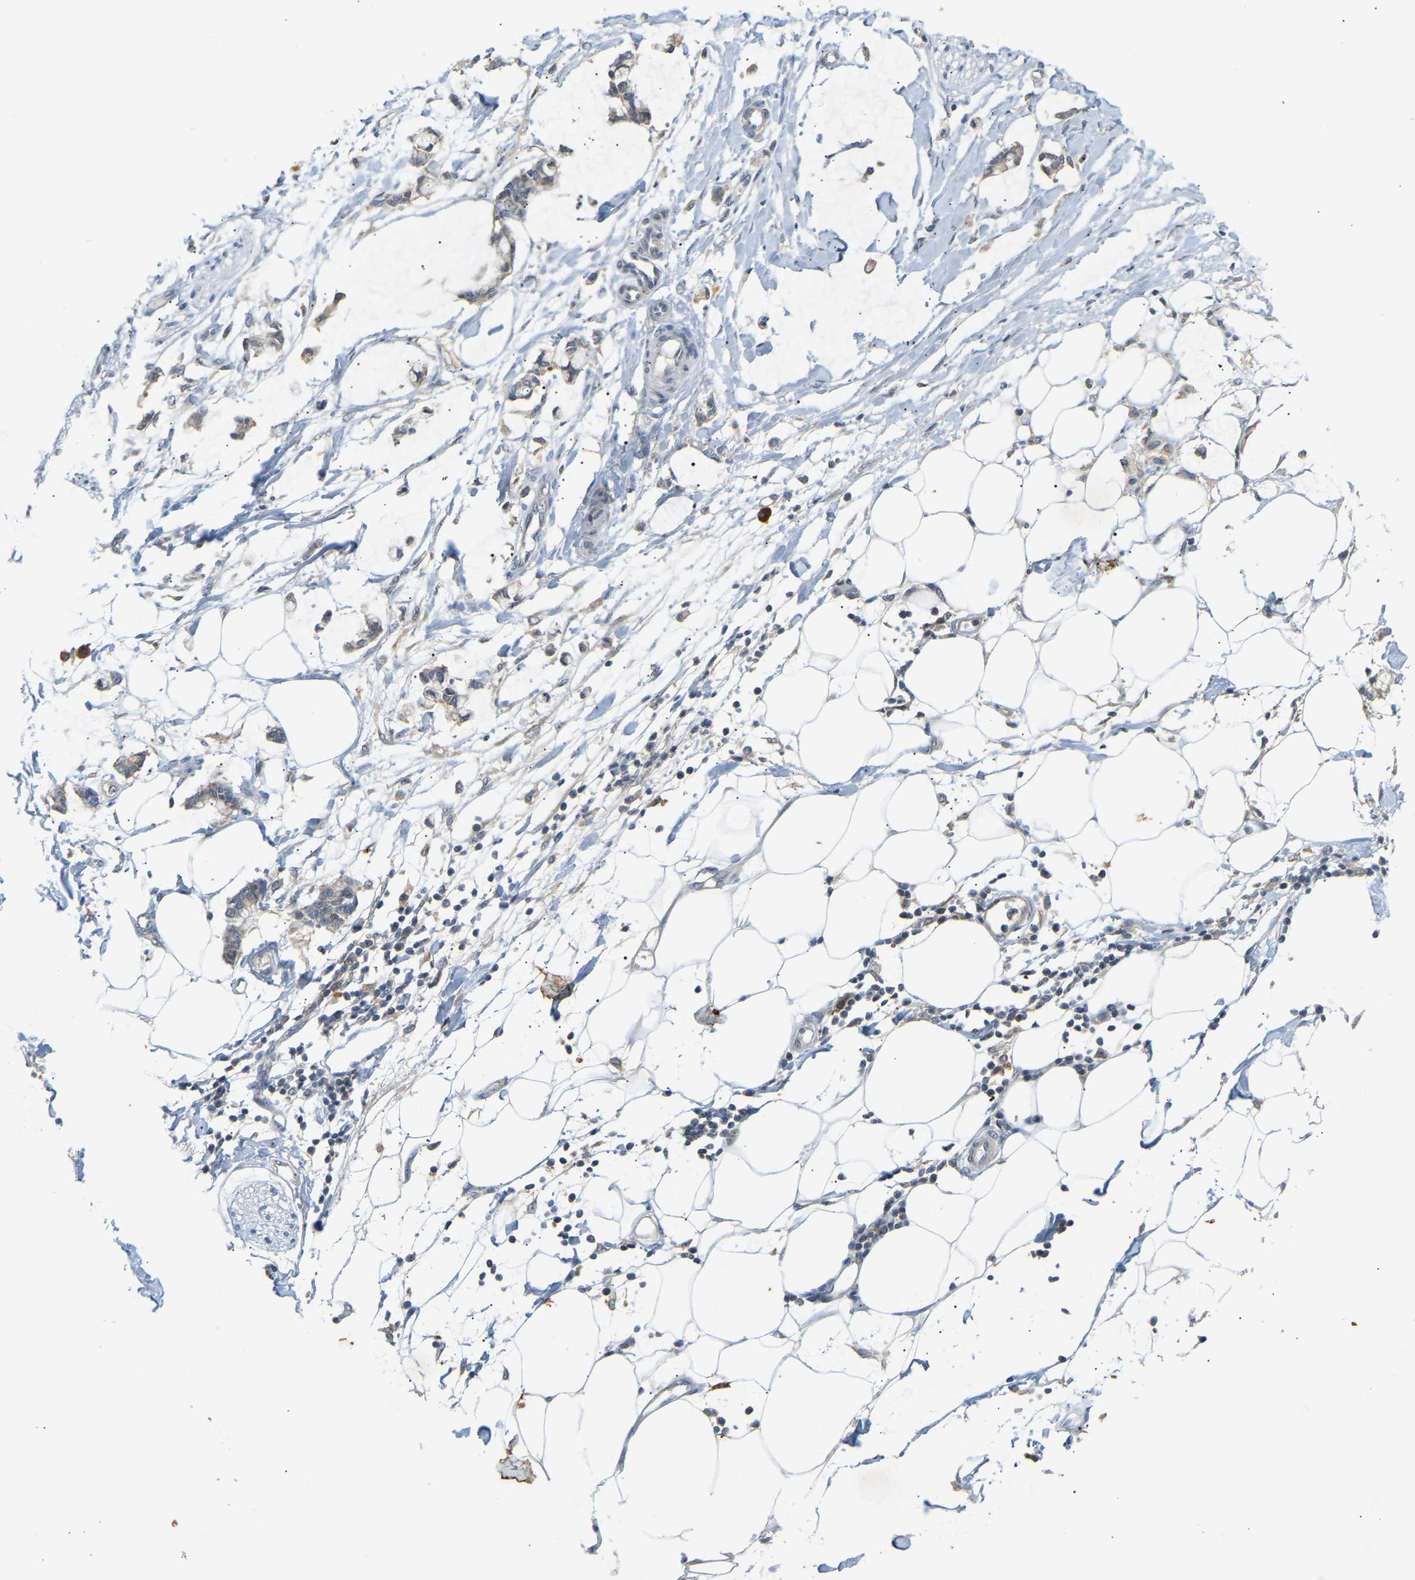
{"staining": {"intensity": "negative", "quantity": "none", "location": "none"}, "tissue": "adipose tissue", "cell_type": "Adipocytes", "image_type": "normal", "snomed": [{"axis": "morphology", "description": "Normal tissue, NOS"}, {"axis": "morphology", "description": "Adenocarcinoma, NOS"}, {"axis": "topography", "description": "Colon"}, {"axis": "topography", "description": "Peripheral nerve tissue"}], "caption": "Adipose tissue stained for a protein using IHC displays no expression adipocytes.", "gene": "PTPN4", "patient": {"sex": "male", "age": 14}}